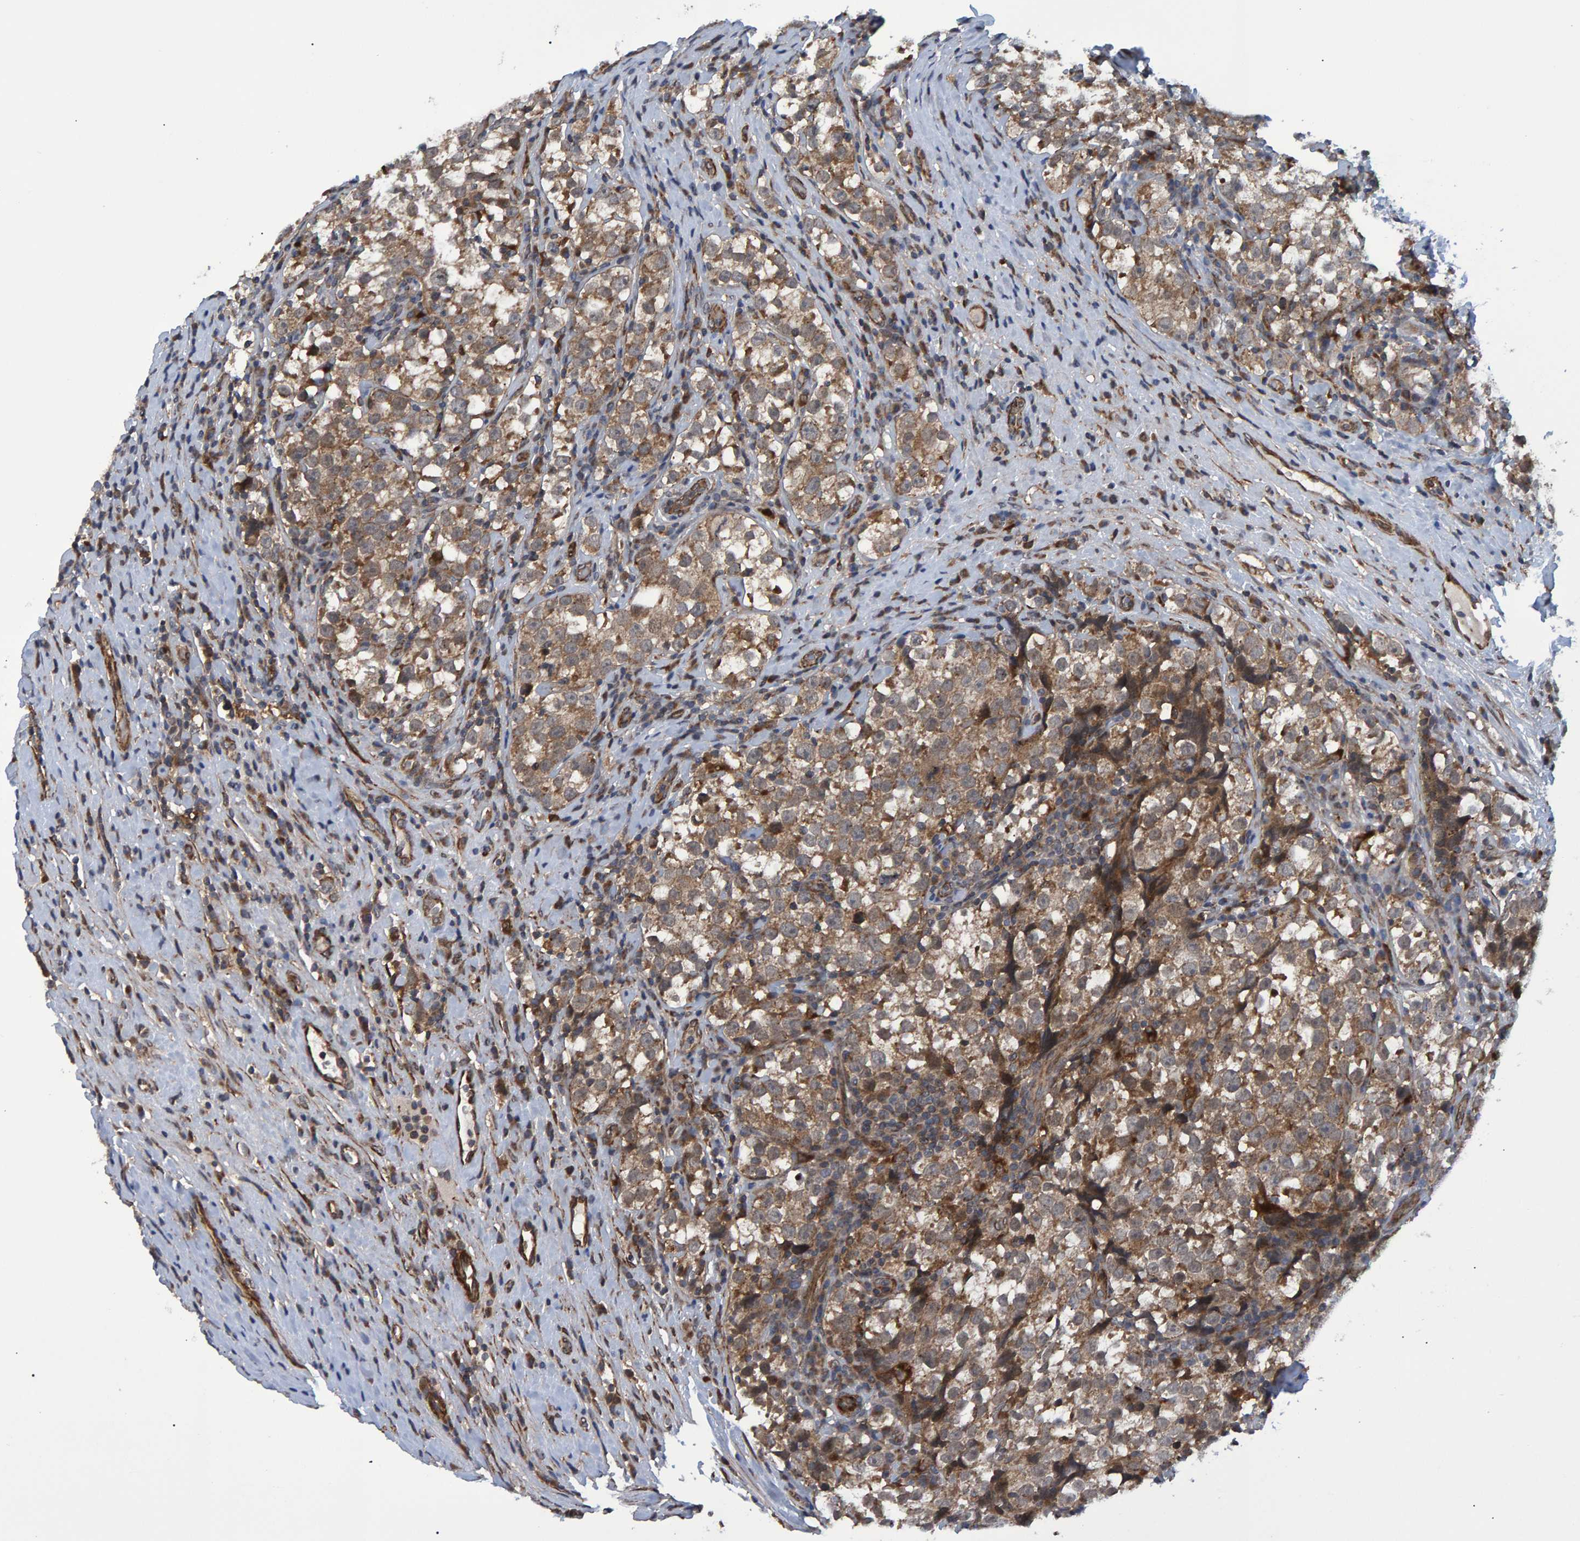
{"staining": {"intensity": "weak", "quantity": ">75%", "location": "cytoplasmic/membranous"}, "tissue": "testis cancer", "cell_type": "Tumor cells", "image_type": "cancer", "snomed": [{"axis": "morphology", "description": "Normal tissue, NOS"}, {"axis": "morphology", "description": "Seminoma, NOS"}, {"axis": "topography", "description": "Testis"}], "caption": "Protein staining exhibits weak cytoplasmic/membranous staining in about >75% of tumor cells in seminoma (testis).", "gene": "ATP6V1H", "patient": {"sex": "male", "age": 43}}